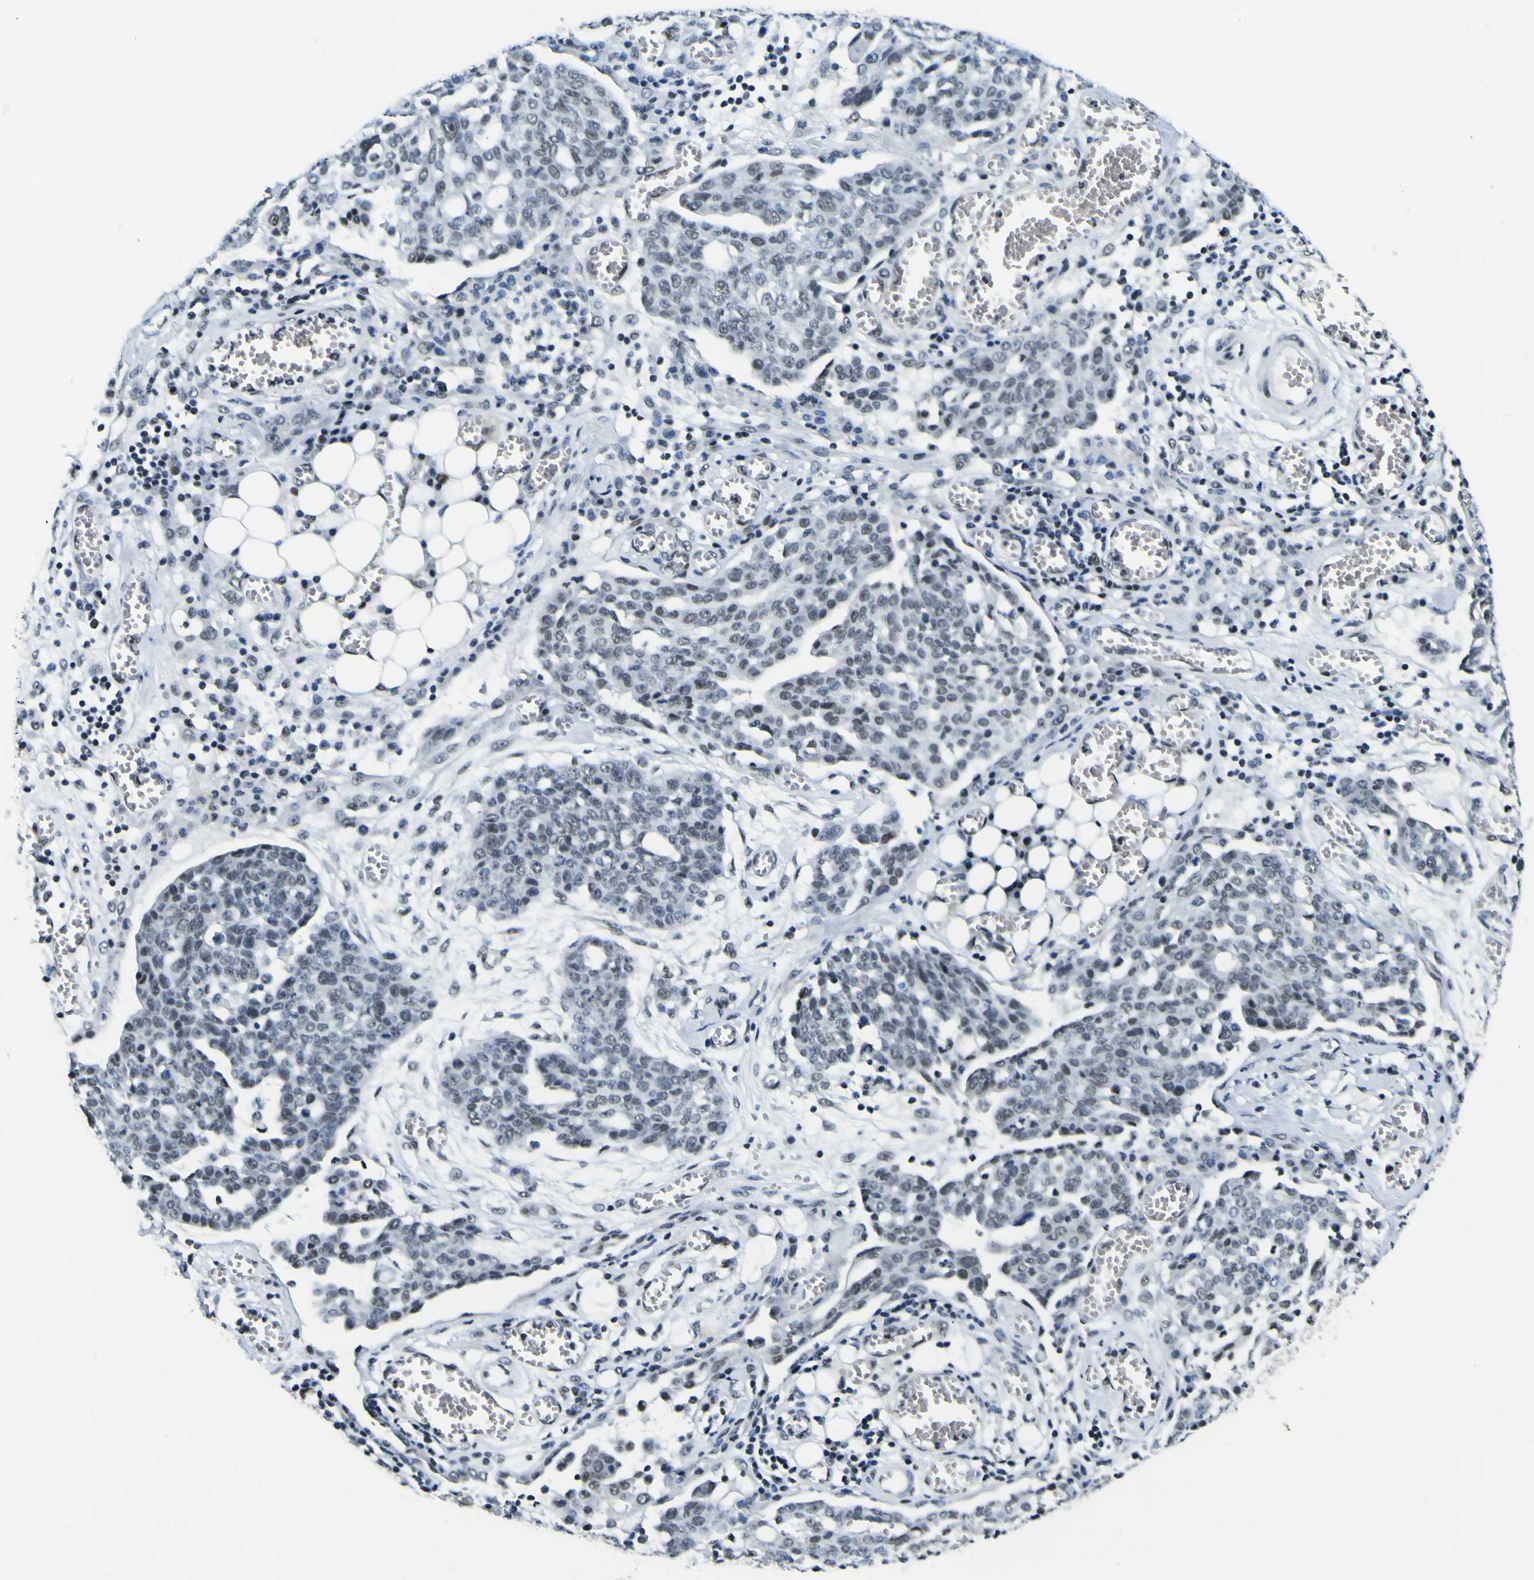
{"staining": {"intensity": "weak", "quantity": "25%-75%", "location": "nuclear"}, "tissue": "ovarian cancer", "cell_type": "Tumor cells", "image_type": "cancer", "snomed": [{"axis": "morphology", "description": "Cystadenocarcinoma, serous, NOS"}, {"axis": "topography", "description": "Soft tissue"}, {"axis": "topography", "description": "Ovary"}], "caption": "IHC (DAB) staining of human ovarian cancer demonstrates weak nuclear protein positivity in approximately 25%-75% of tumor cells.", "gene": "SP1", "patient": {"sex": "female", "age": 57}}